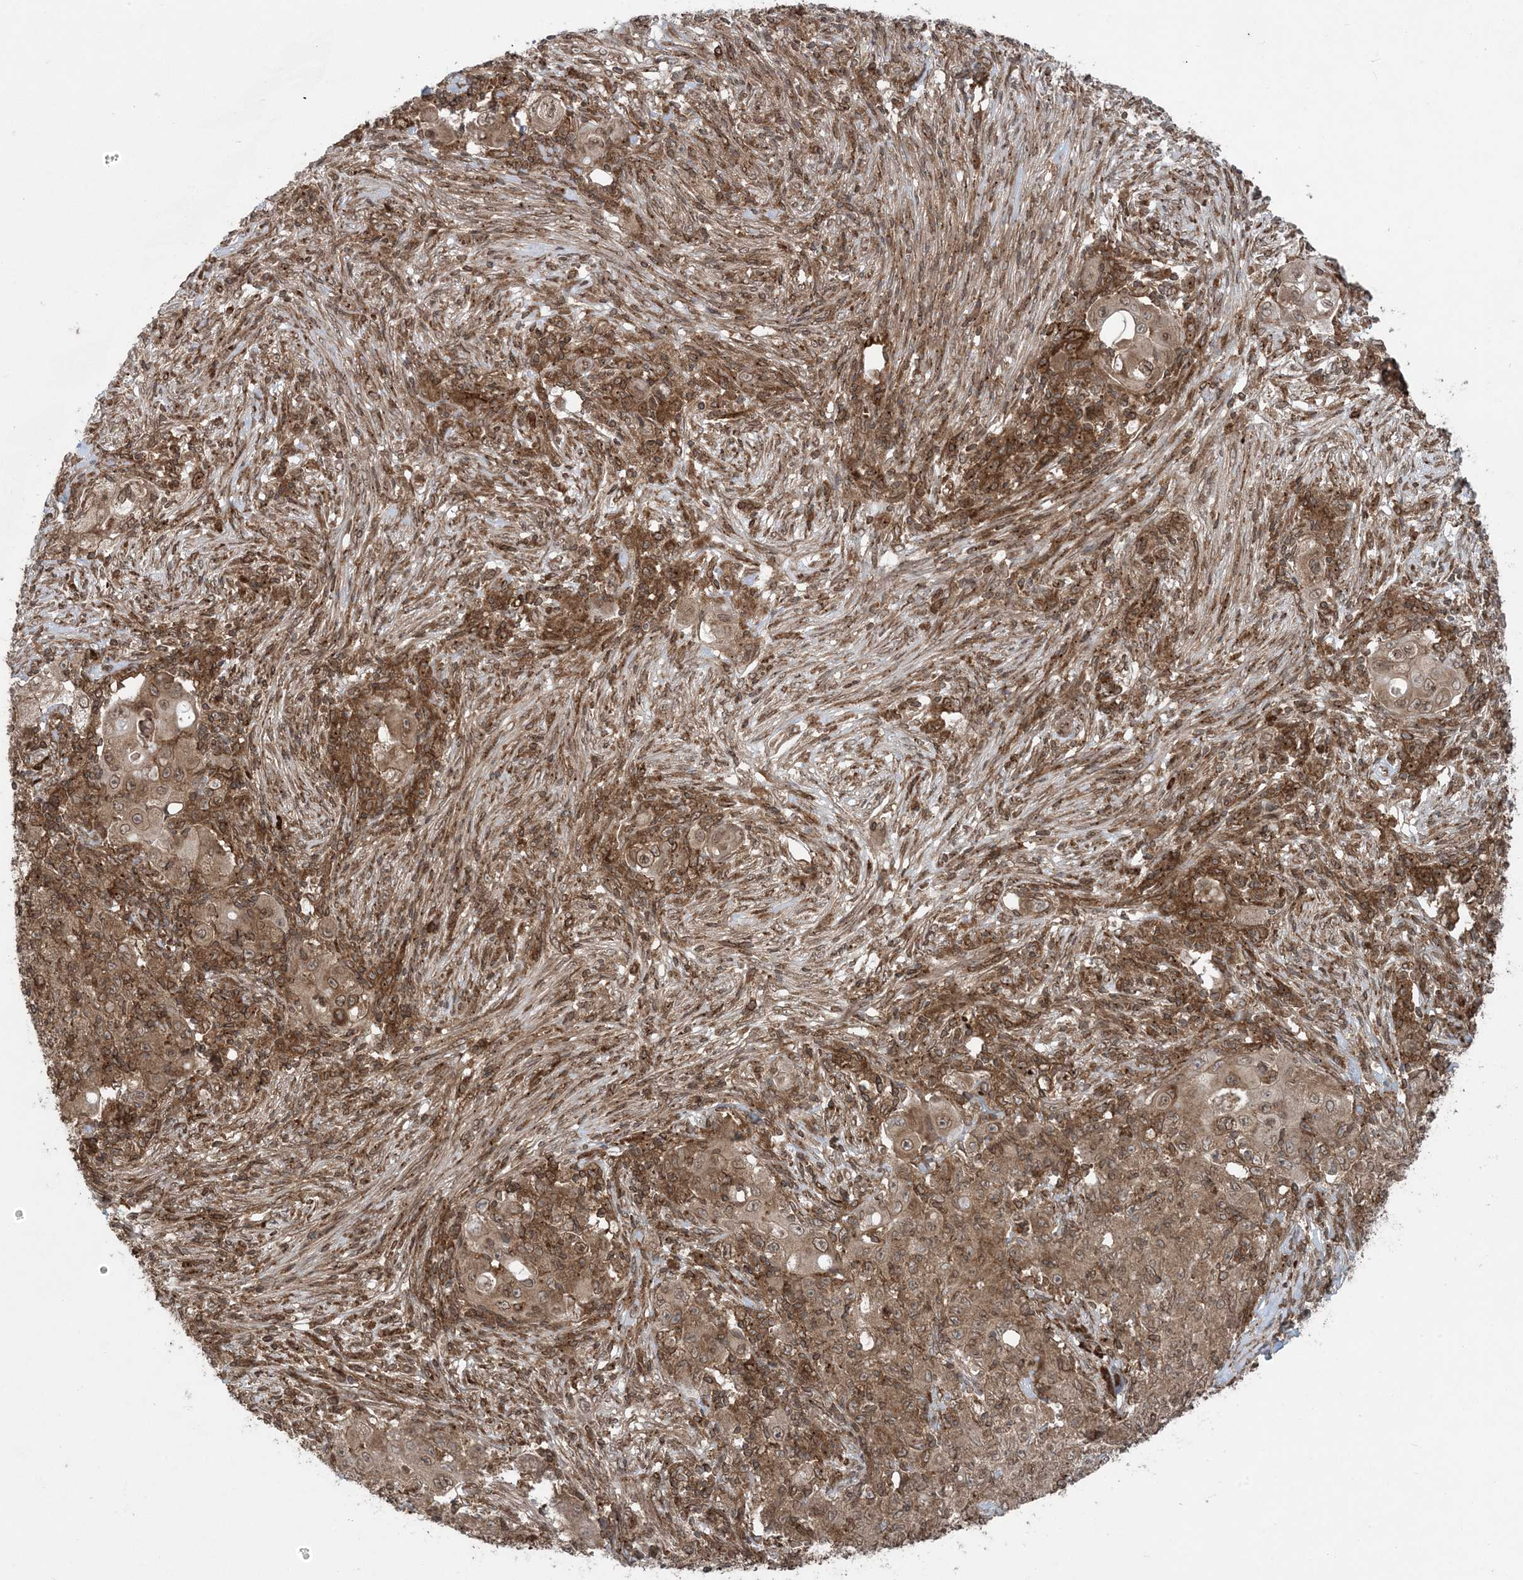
{"staining": {"intensity": "moderate", "quantity": ">75%", "location": "cytoplasmic/membranous"}, "tissue": "ovarian cancer", "cell_type": "Tumor cells", "image_type": "cancer", "snomed": [{"axis": "morphology", "description": "Carcinoma, endometroid"}, {"axis": "topography", "description": "Ovary"}], "caption": "Approximately >75% of tumor cells in ovarian endometroid carcinoma demonstrate moderate cytoplasmic/membranous protein expression as visualized by brown immunohistochemical staining.", "gene": "DDX19B", "patient": {"sex": "female", "age": 42}}